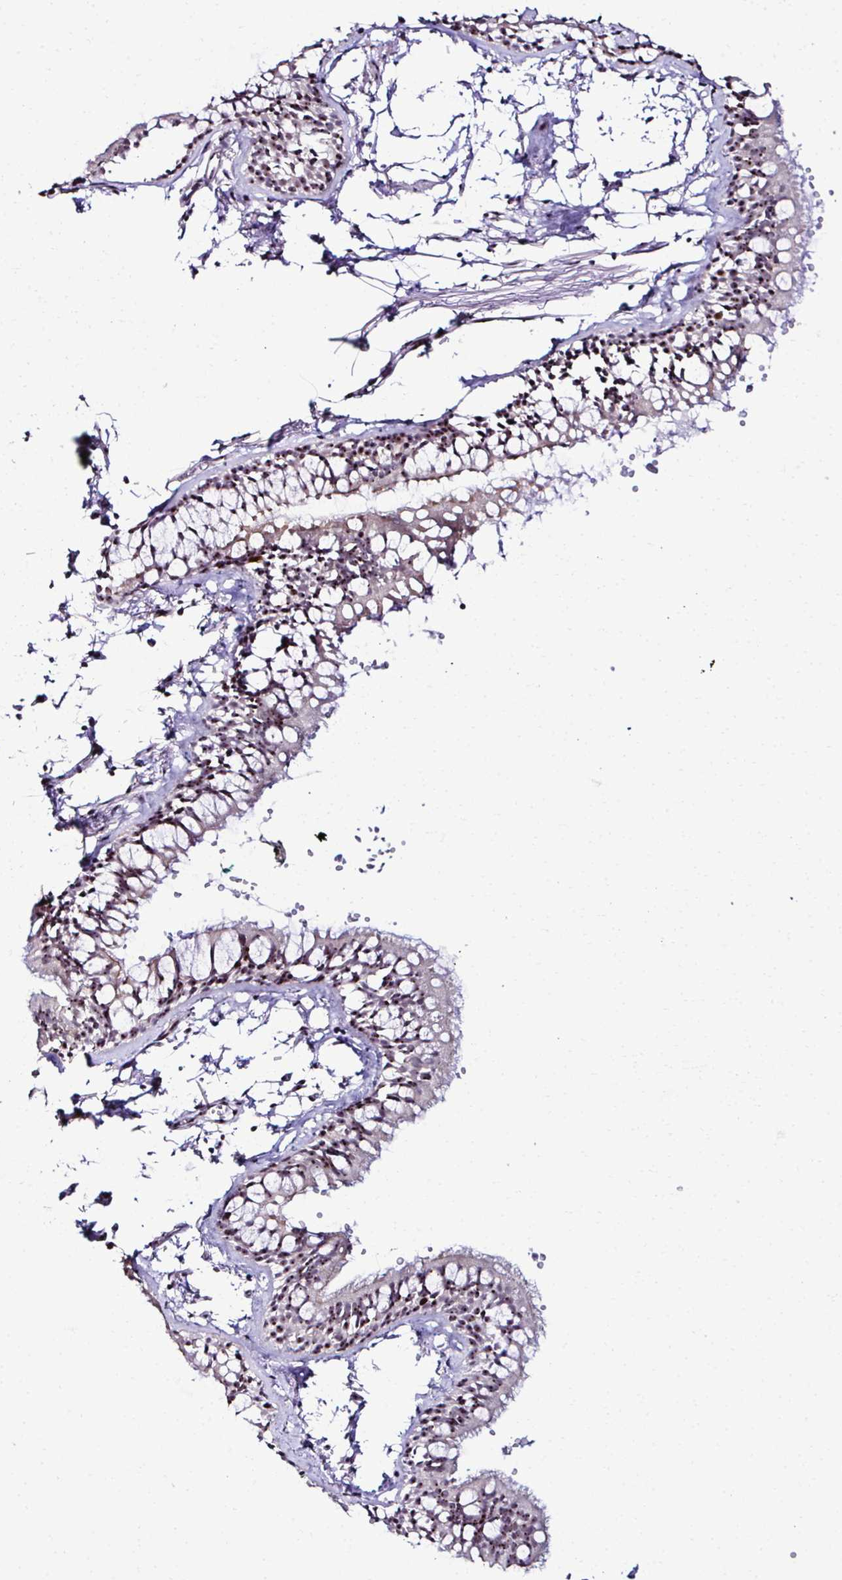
{"staining": {"intensity": "strong", "quantity": ">75%", "location": "nuclear"}, "tissue": "bronchus", "cell_type": "Respiratory epithelial cells", "image_type": "normal", "snomed": [{"axis": "morphology", "description": "Normal tissue, NOS"}, {"axis": "topography", "description": "Cartilage tissue"}, {"axis": "topography", "description": "Bronchus"}, {"axis": "topography", "description": "Peripheral nerve tissue"}], "caption": "IHC staining of unremarkable bronchus, which reveals high levels of strong nuclear positivity in about >75% of respiratory epithelial cells indicating strong nuclear protein expression. The staining was performed using DAB (brown) for protein detection and nuclei were counterstained in hematoxylin (blue).", "gene": "CEP72", "patient": {"sex": "female", "age": 59}}